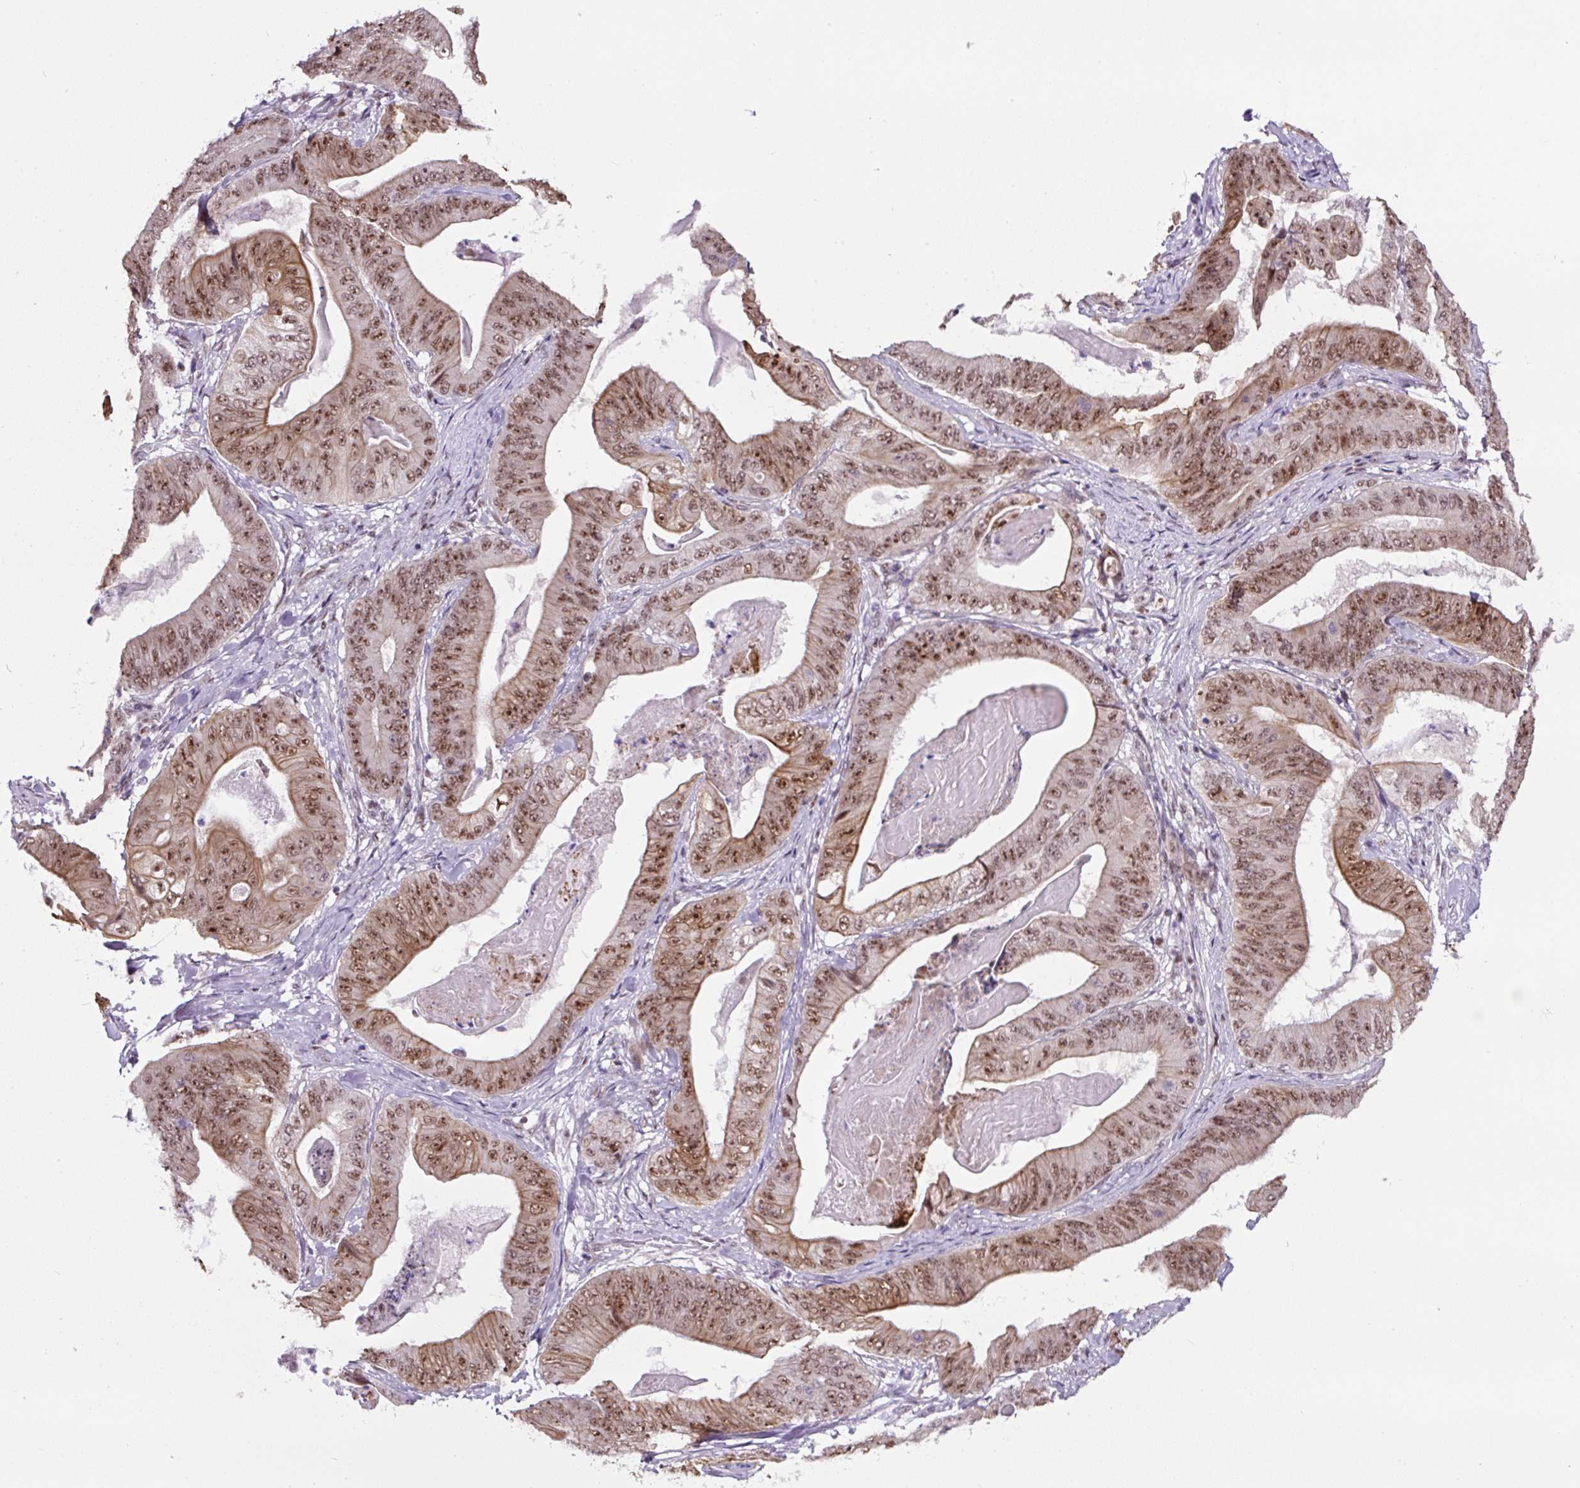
{"staining": {"intensity": "moderate", "quantity": ">75%", "location": "cytoplasmic/membranous,nuclear"}, "tissue": "stomach cancer", "cell_type": "Tumor cells", "image_type": "cancer", "snomed": [{"axis": "morphology", "description": "Adenocarcinoma, NOS"}, {"axis": "topography", "description": "Stomach"}], "caption": "This micrograph reveals stomach cancer (adenocarcinoma) stained with immunohistochemistry to label a protein in brown. The cytoplasmic/membranous and nuclear of tumor cells show moderate positivity for the protein. Nuclei are counter-stained blue.", "gene": "TAF1A", "patient": {"sex": "female", "age": 73}}